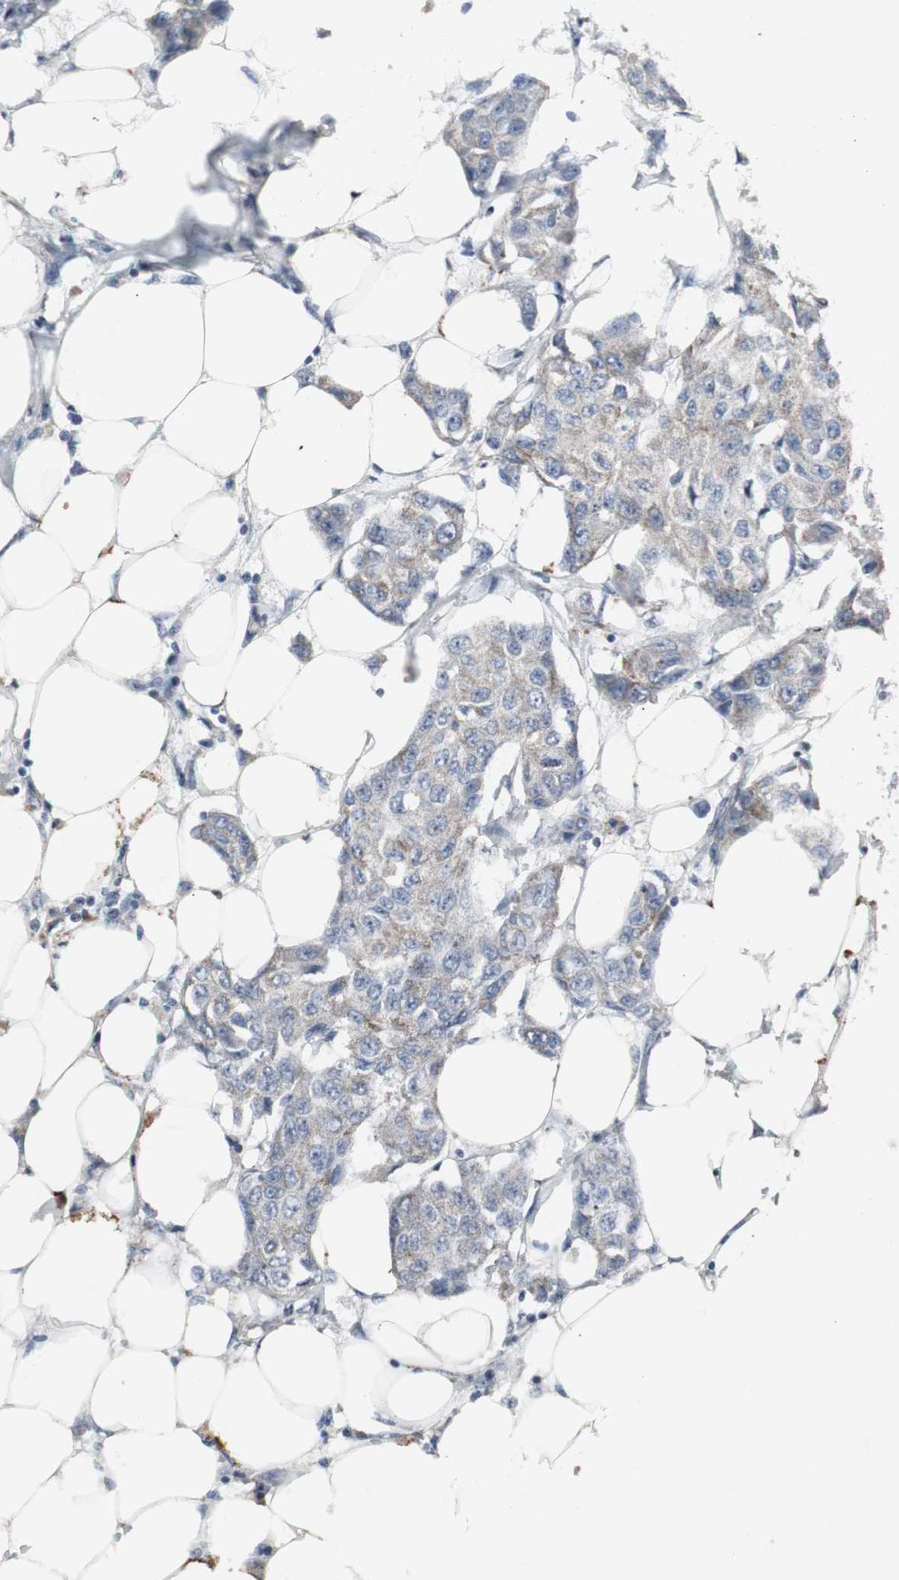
{"staining": {"intensity": "moderate", "quantity": "<25%", "location": "cytoplasmic/membranous"}, "tissue": "breast cancer", "cell_type": "Tumor cells", "image_type": "cancer", "snomed": [{"axis": "morphology", "description": "Duct carcinoma"}, {"axis": "topography", "description": "Breast"}], "caption": "Immunohistochemistry (IHC) micrograph of neoplastic tissue: breast cancer stained using IHC demonstrates low levels of moderate protein expression localized specifically in the cytoplasmic/membranous of tumor cells, appearing as a cytoplasmic/membranous brown color.", "gene": "ACAA1", "patient": {"sex": "female", "age": 80}}